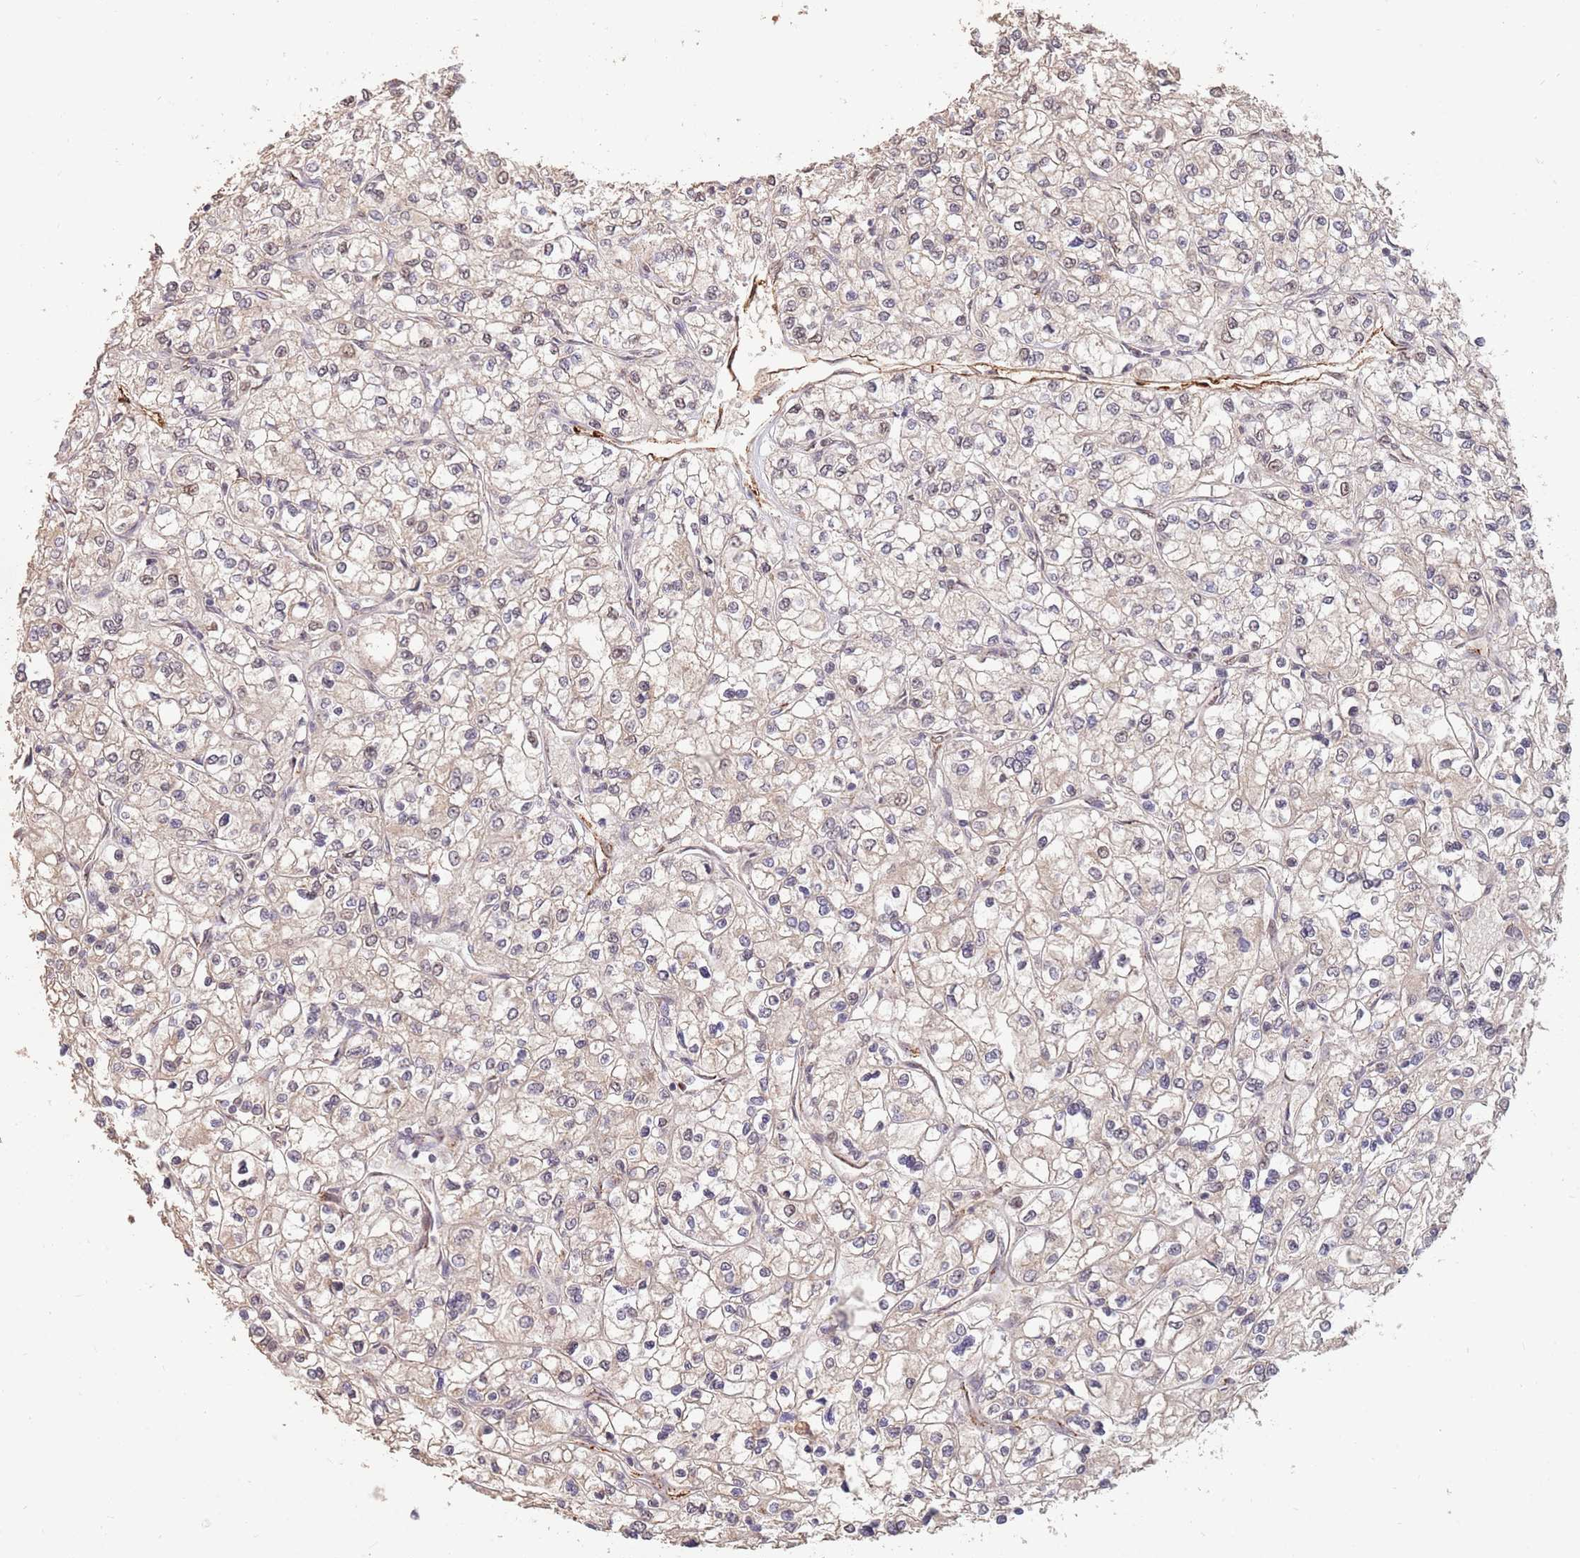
{"staining": {"intensity": "negative", "quantity": "none", "location": "none"}, "tissue": "renal cancer", "cell_type": "Tumor cells", "image_type": "cancer", "snomed": [{"axis": "morphology", "description": "Adenocarcinoma, NOS"}, {"axis": "topography", "description": "Kidney"}], "caption": "There is no significant positivity in tumor cells of renal adenocarcinoma. (Brightfield microscopy of DAB (3,3'-diaminobenzidine) IHC at high magnification).", "gene": "RFXANK", "patient": {"sex": "male", "age": 80}}